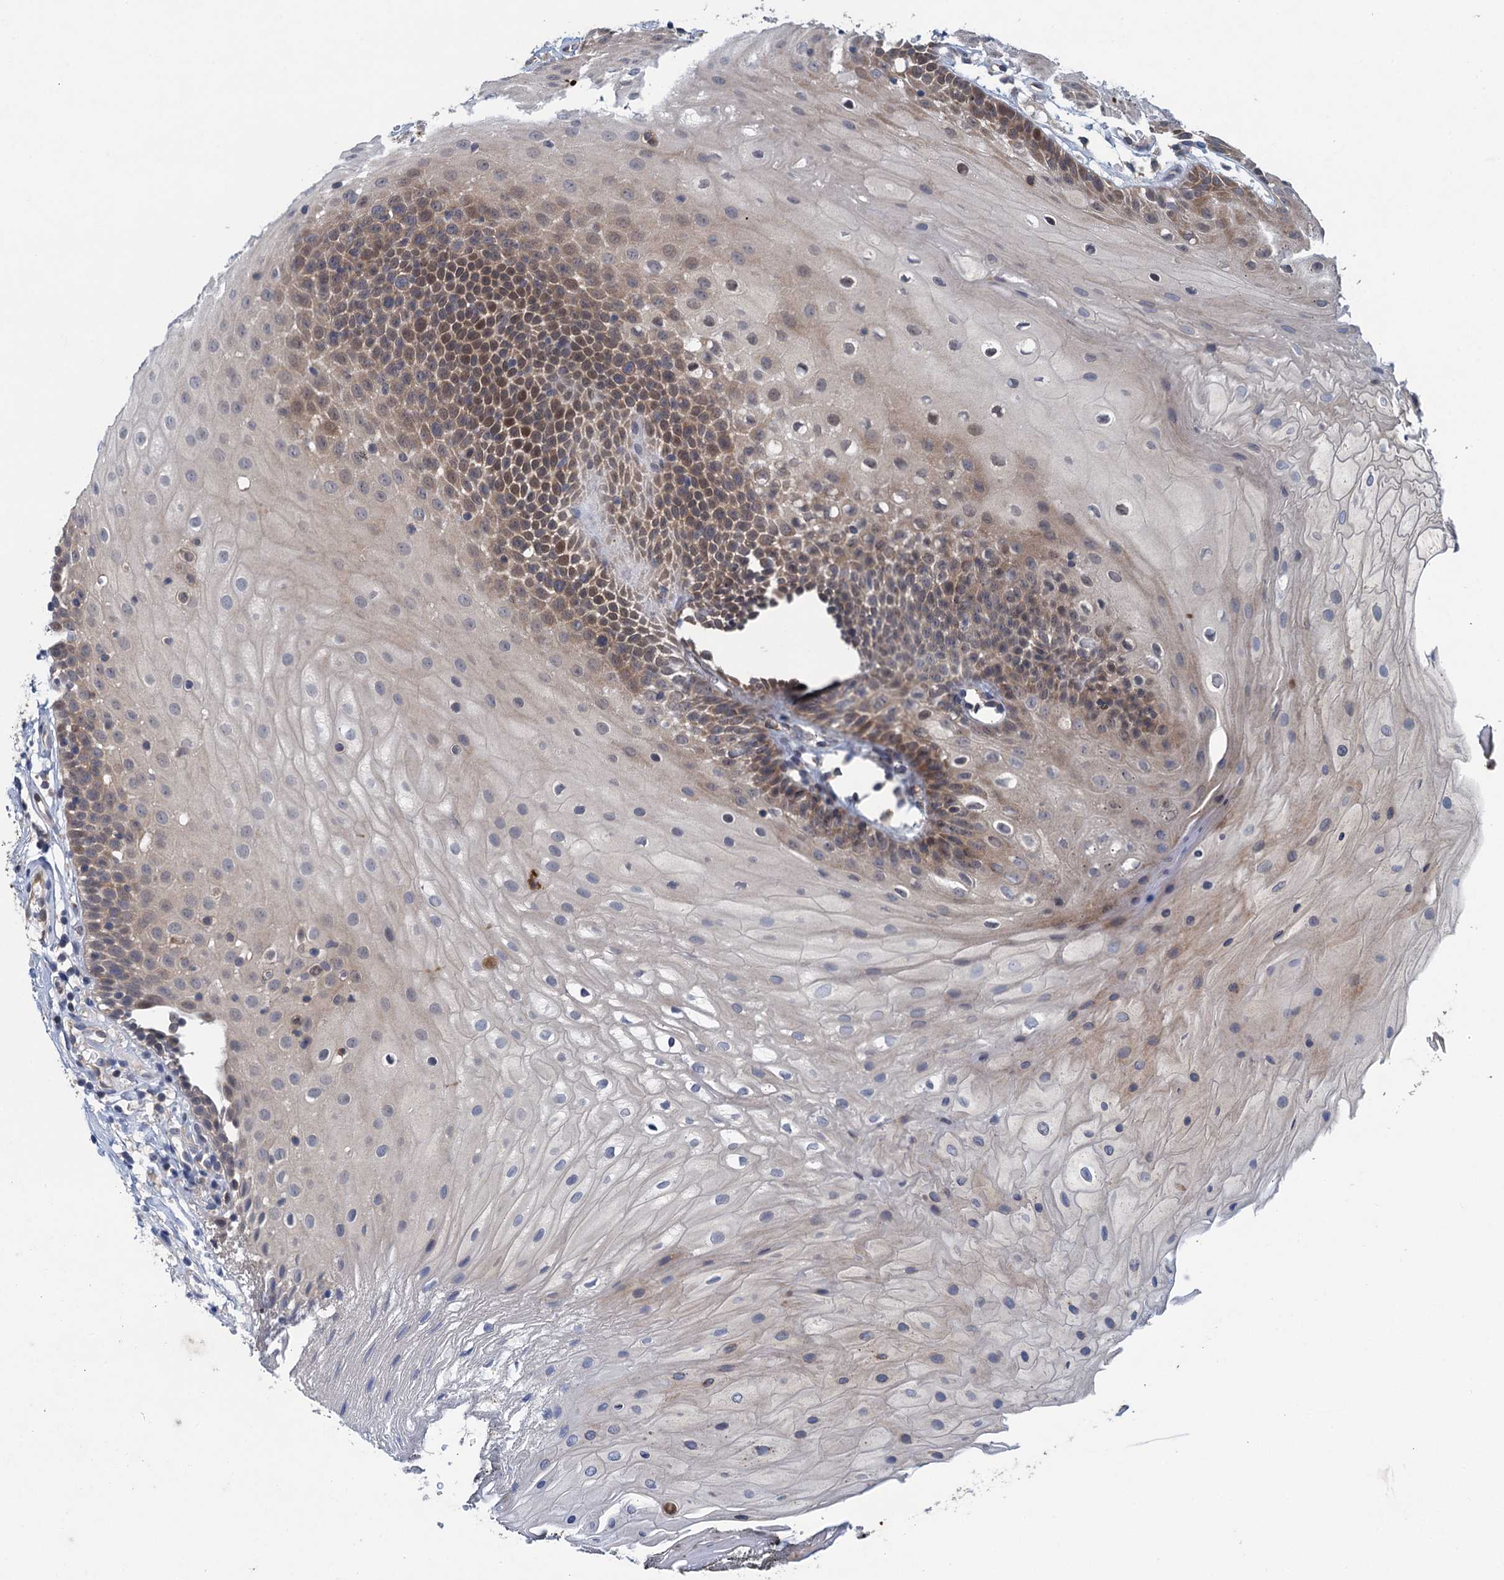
{"staining": {"intensity": "strong", "quantity": "25%-75%", "location": "cytoplasmic/membranous,nuclear"}, "tissue": "oral mucosa", "cell_type": "Squamous epithelial cells", "image_type": "normal", "snomed": [{"axis": "morphology", "description": "Normal tissue, NOS"}, {"axis": "topography", "description": "Oral tissue"}], "caption": "Strong cytoplasmic/membranous,nuclear expression for a protein is seen in about 25%-75% of squamous epithelial cells of unremarkable oral mucosa using immunohistochemistry (IHC).", "gene": "CNTN5", "patient": {"sex": "female", "age": 80}}